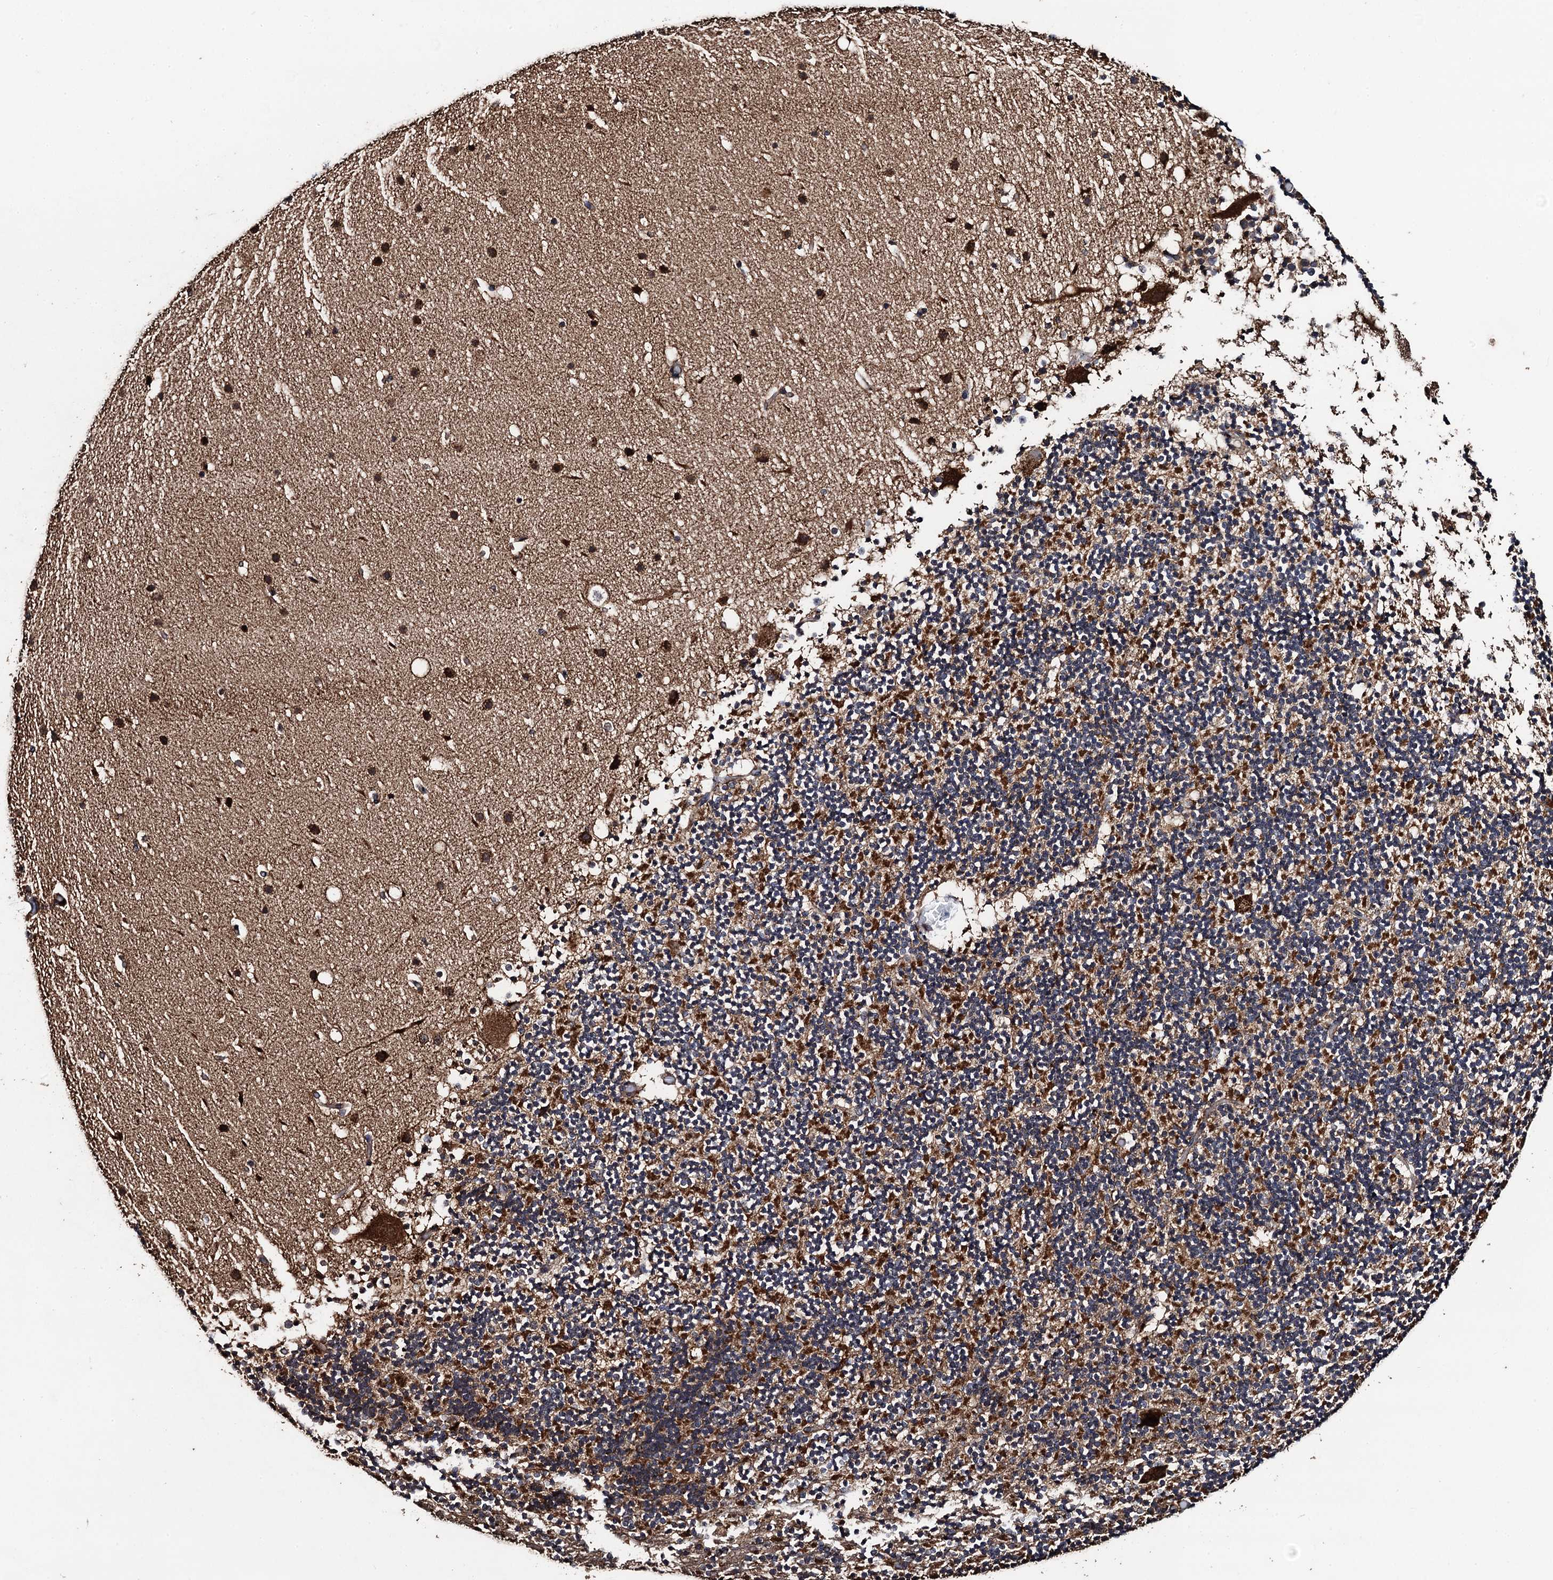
{"staining": {"intensity": "strong", "quantity": "<25%", "location": "cytoplasmic/membranous"}, "tissue": "cerebellum", "cell_type": "Cells in granular layer", "image_type": "normal", "snomed": [{"axis": "morphology", "description": "Normal tissue, NOS"}, {"axis": "topography", "description": "Cerebellum"}], "caption": "Immunohistochemistry (IHC) of normal human cerebellum shows medium levels of strong cytoplasmic/membranous positivity in about <25% of cells in granular layer.", "gene": "PPTC7", "patient": {"sex": "male", "age": 57}}